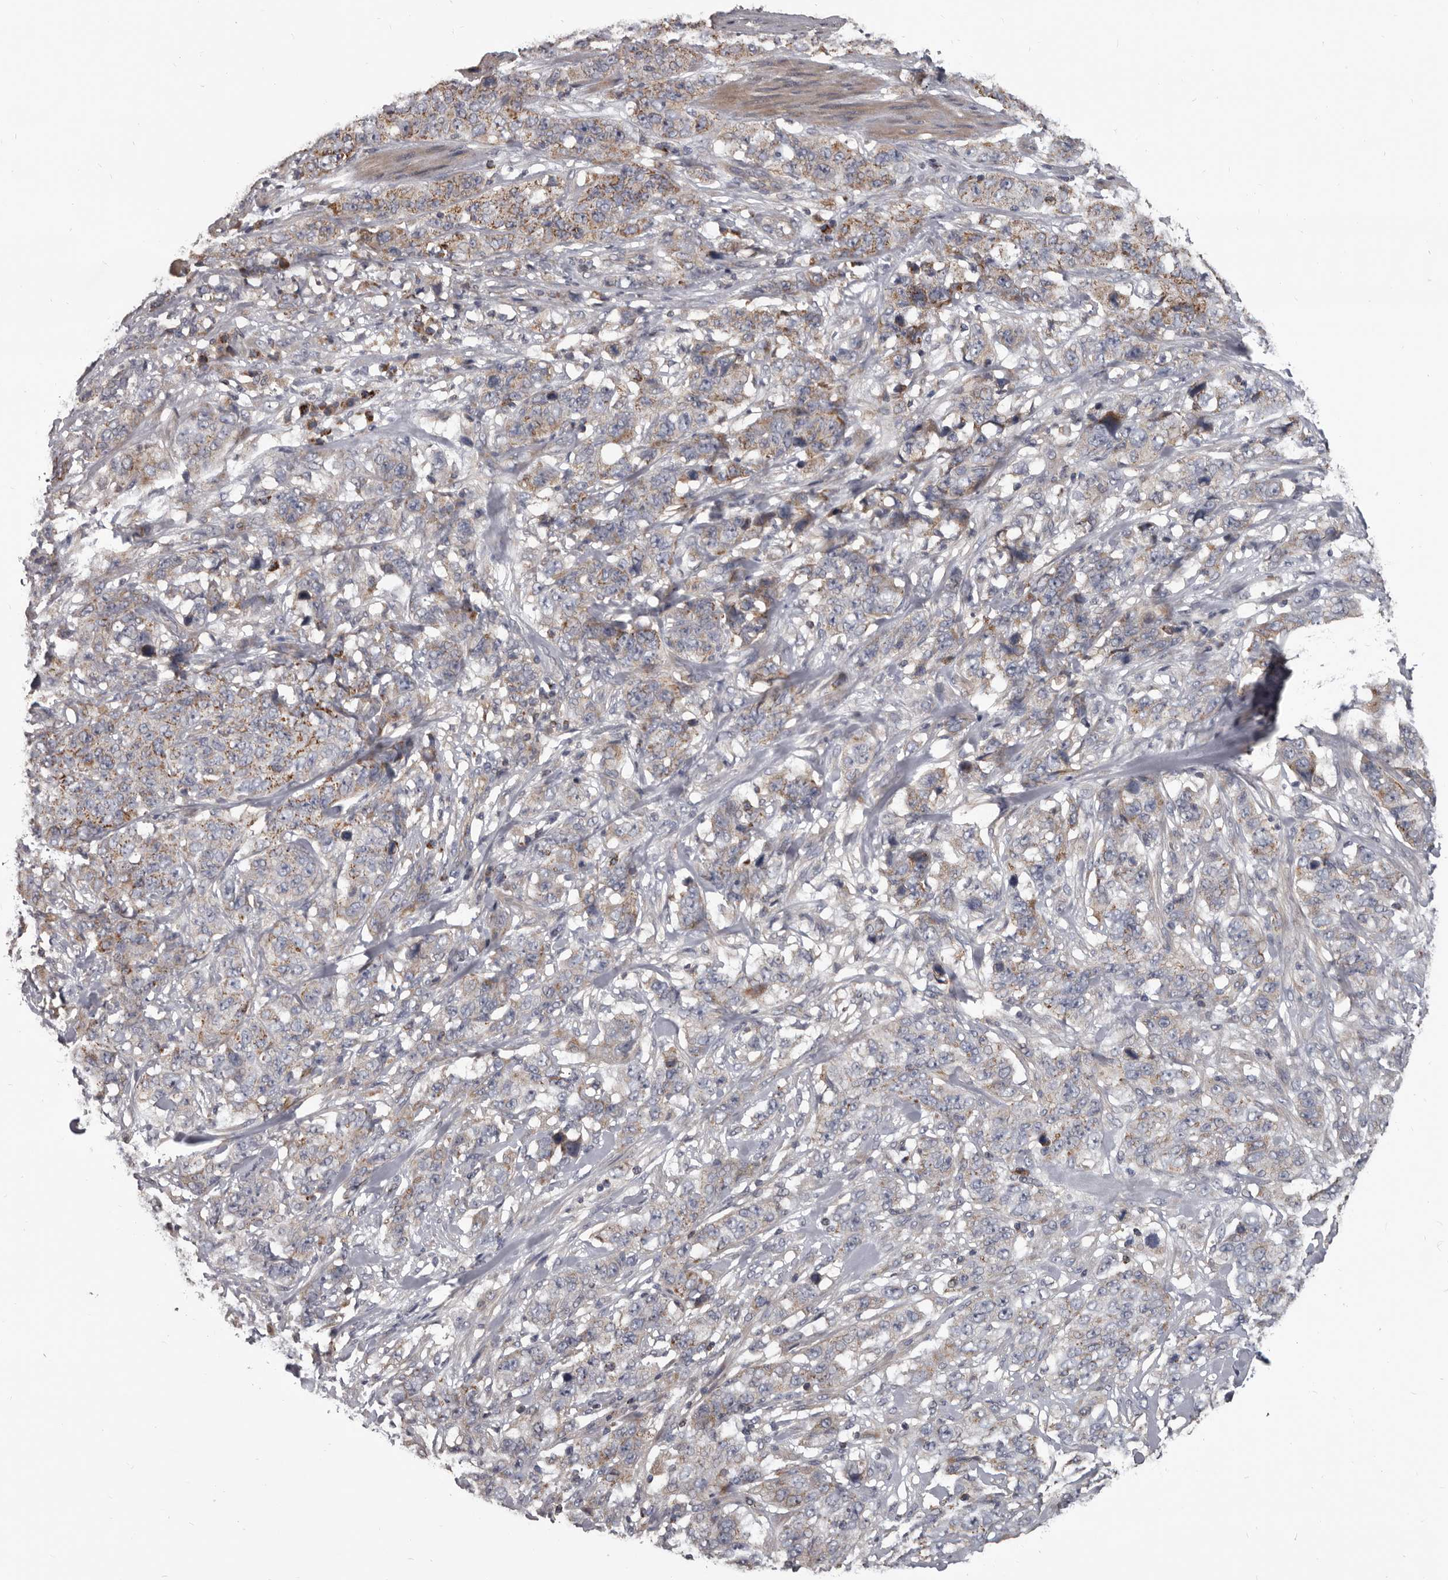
{"staining": {"intensity": "moderate", "quantity": "25%-75%", "location": "cytoplasmic/membranous"}, "tissue": "stomach cancer", "cell_type": "Tumor cells", "image_type": "cancer", "snomed": [{"axis": "morphology", "description": "Adenocarcinoma, NOS"}, {"axis": "topography", "description": "Stomach"}], "caption": "Immunohistochemical staining of stomach cancer (adenocarcinoma) demonstrates medium levels of moderate cytoplasmic/membranous staining in about 25%-75% of tumor cells. (DAB = brown stain, brightfield microscopy at high magnification).", "gene": "ALDH5A1", "patient": {"sex": "male", "age": 48}}